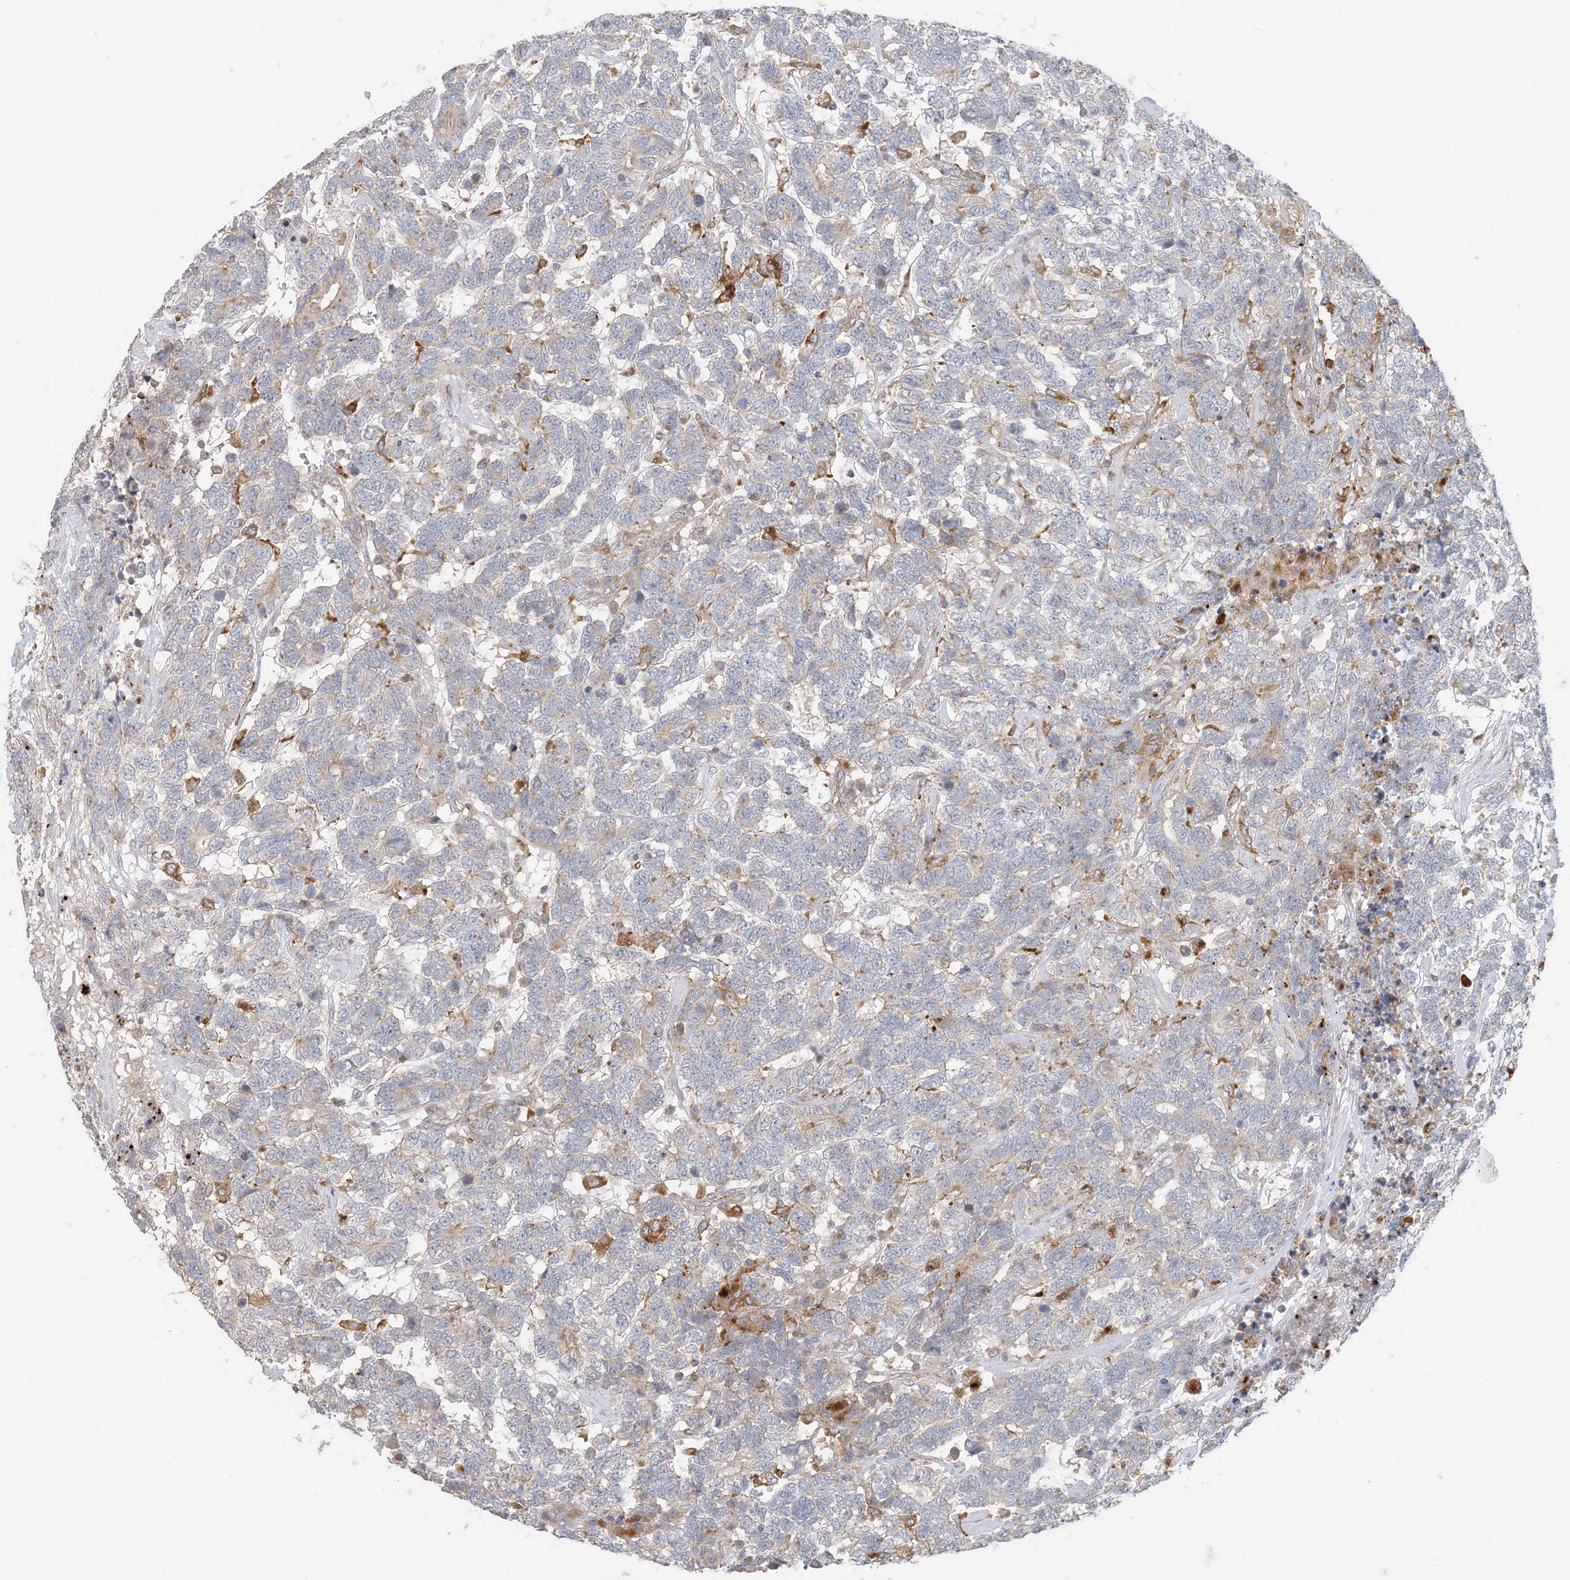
{"staining": {"intensity": "negative", "quantity": "none", "location": "none"}, "tissue": "testis cancer", "cell_type": "Tumor cells", "image_type": "cancer", "snomed": [{"axis": "morphology", "description": "Carcinoma, Embryonal, NOS"}, {"axis": "topography", "description": "Testis"}], "caption": "Immunohistochemical staining of testis embryonal carcinoma displays no significant staining in tumor cells. (DAB IHC with hematoxylin counter stain).", "gene": "SPPL2A", "patient": {"sex": "male", "age": 26}}